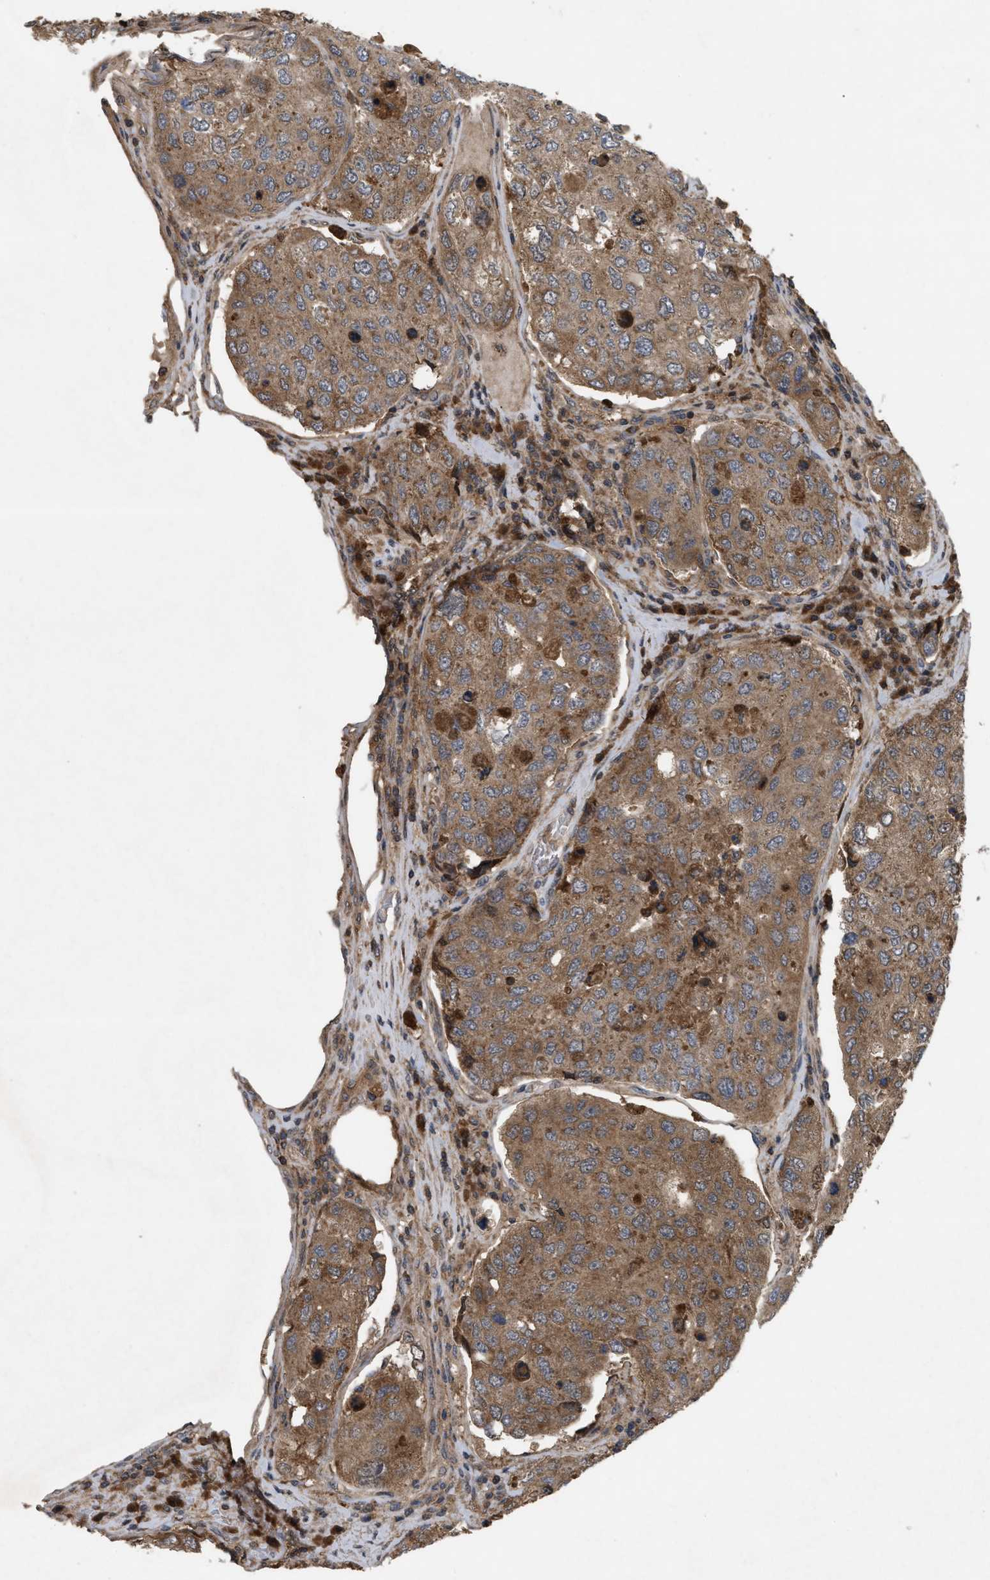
{"staining": {"intensity": "moderate", "quantity": ">75%", "location": "cytoplasmic/membranous"}, "tissue": "urothelial cancer", "cell_type": "Tumor cells", "image_type": "cancer", "snomed": [{"axis": "morphology", "description": "Urothelial carcinoma, High grade"}, {"axis": "topography", "description": "Lymph node"}, {"axis": "topography", "description": "Urinary bladder"}], "caption": "Urothelial carcinoma (high-grade) stained with a protein marker demonstrates moderate staining in tumor cells.", "gene": "RAB2A", "patient": {"sex": "male", "age": 51}}